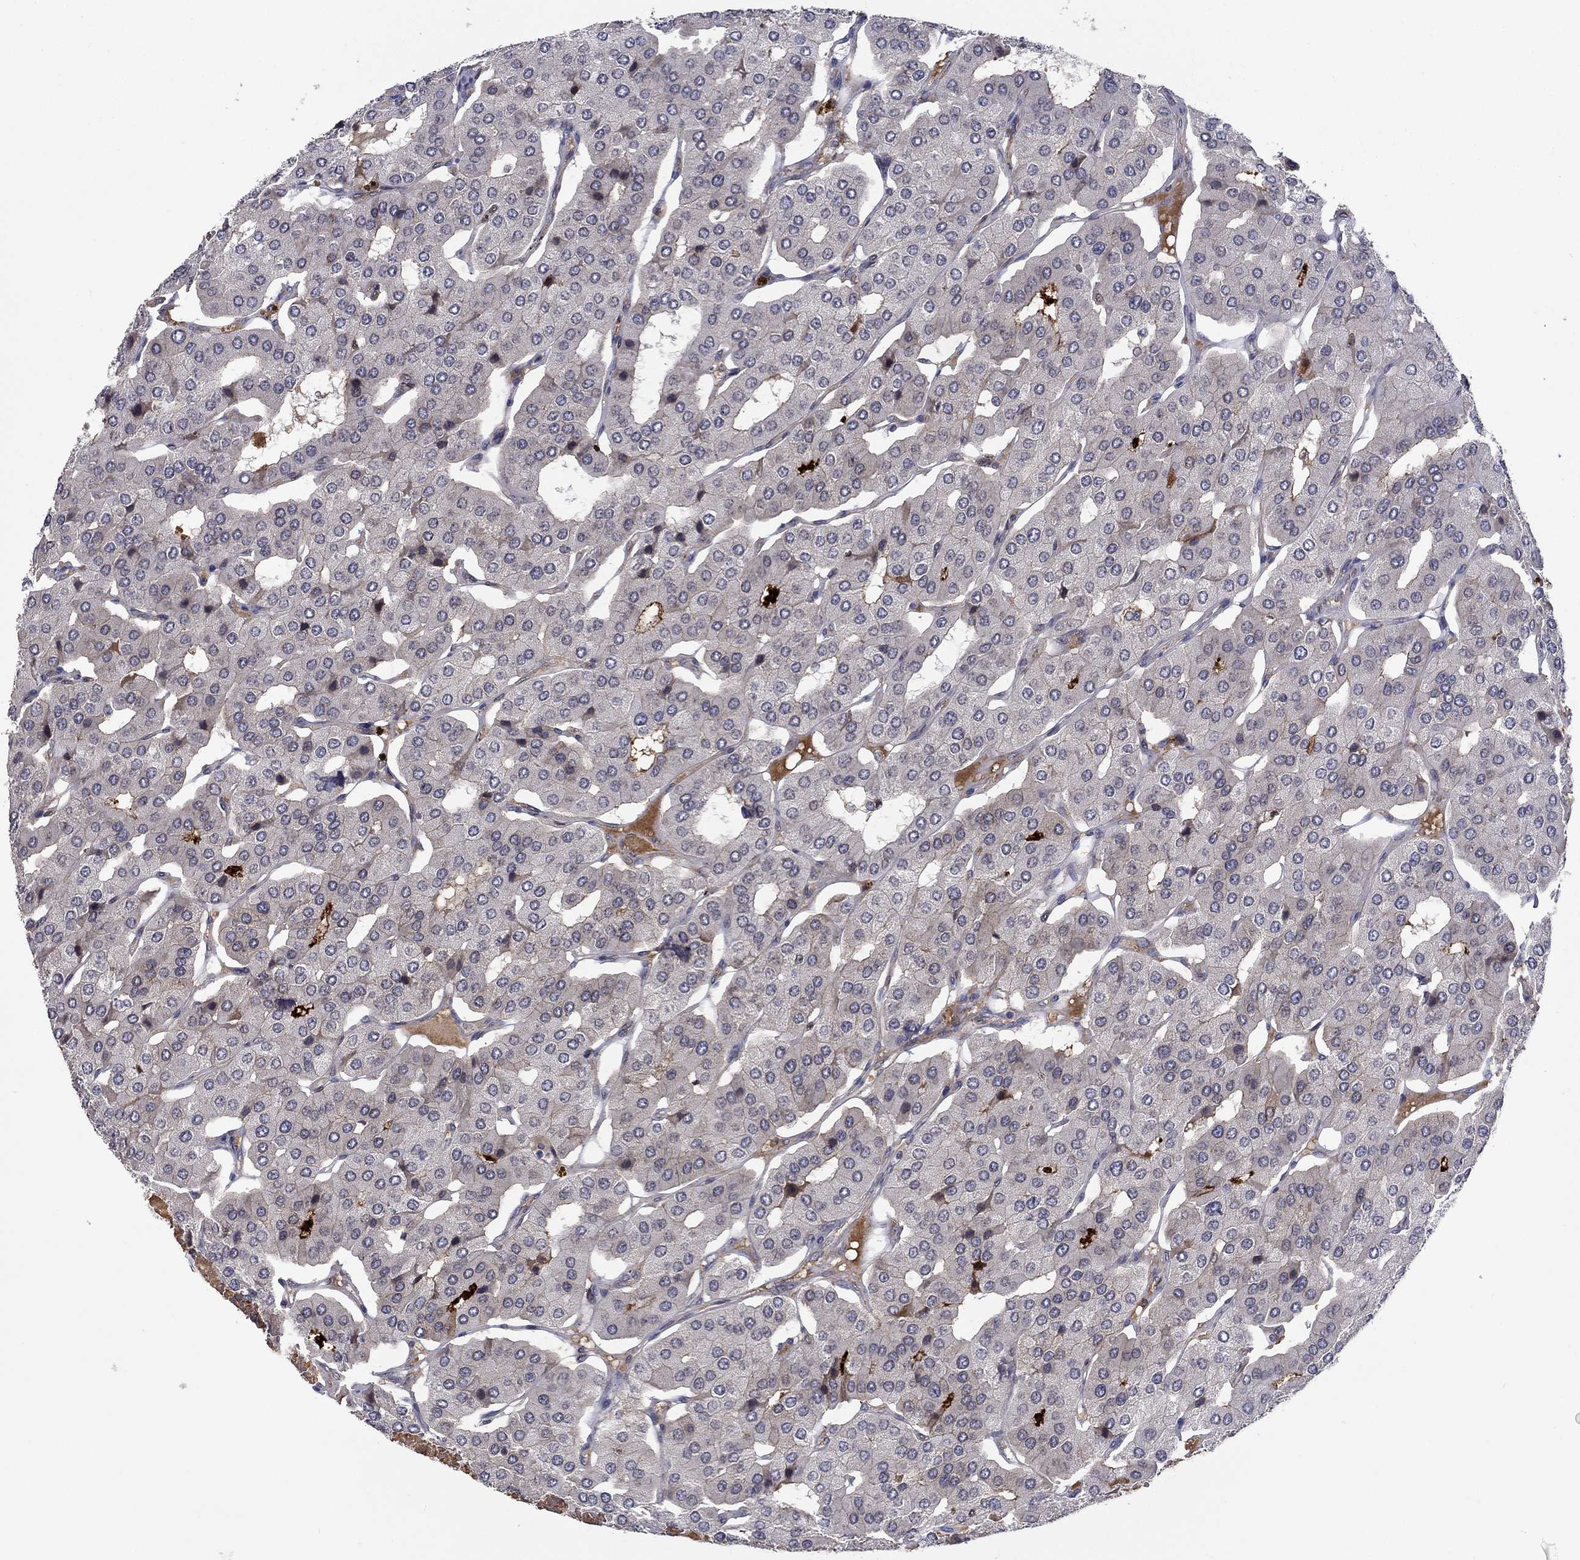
{"staining": {"intensity": "negative", "quantity": "none", "location": "none"}, "tissue": "parathyroid gland", "cell_type": "Glandular cells", "image_type": "normal", "snomed": [{"axis": "morphology", "description": "Normal tissue, NOS"}, {"axis": "morphology", "description": "Adenoma, NOS"}, {"axis": "topography", "description": "Parathyroid gland"}], "caption": "DAB (3,3'-diaminobenzidine) immunohistochemical staining of unremarkable human parathyroid gland displays no significant expression in glandular cells.", "gene": "CETN3", "patient": {"sex": "female", "age": 86}}